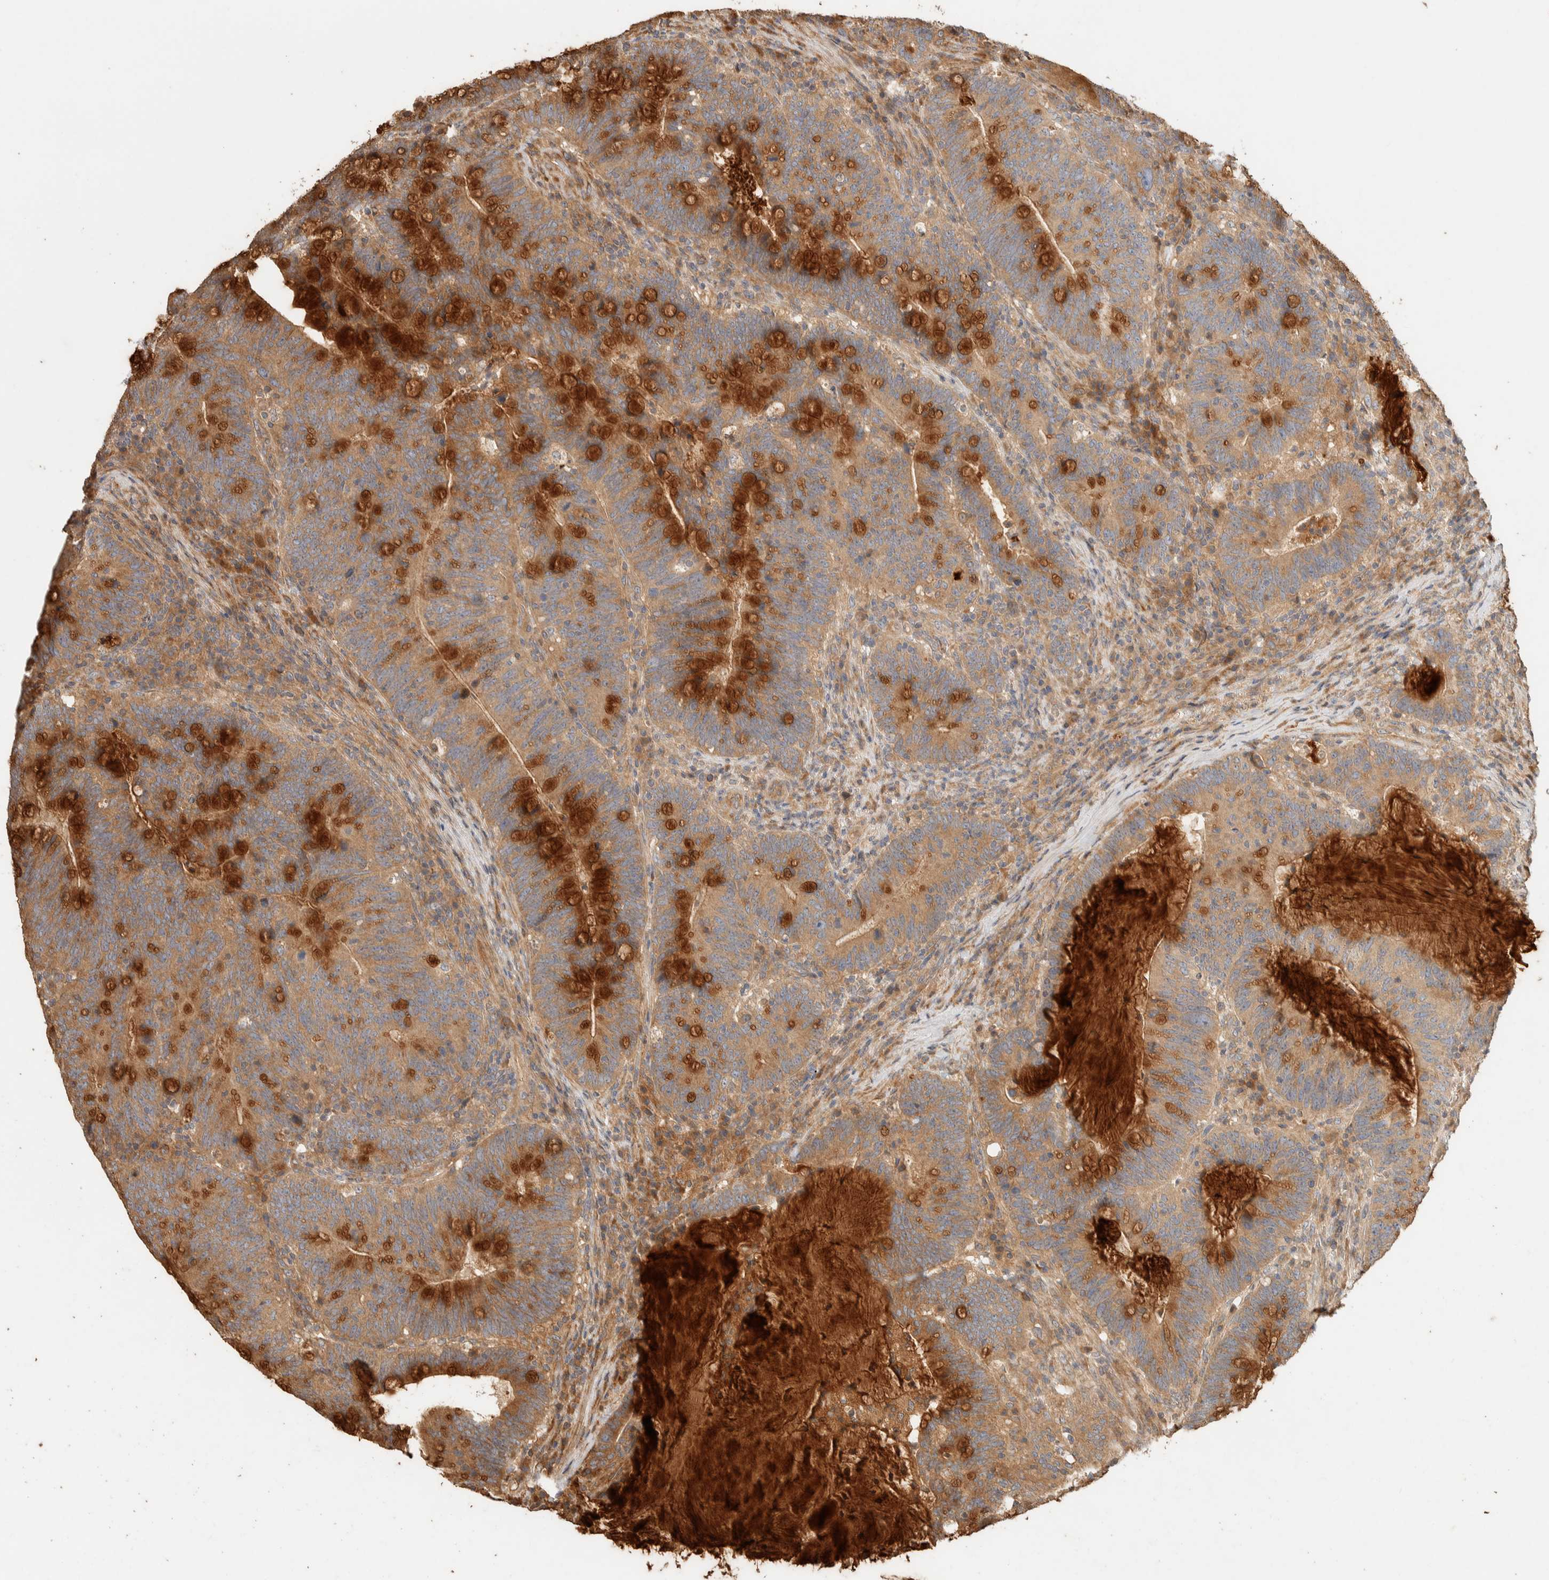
{"staining": {"intensity": "moderate", "quantity": ">75%", "location": "cytoplasmic/membranous"}, "tissue": "colorectal cancer", "cell_type": "Tumor cells", "image_type": "cancer", "snomed": [{"axis": "morphology", "description": "Adenocarcinoma, NOS"}, {"axis": "topography", "description": "Colon"}], "caption": "Immunohistochemical staining of colorectal cancer exhibits medium levels of moderate cytoplasmic/membranous expression in about >75% of tumor cells.", "gene": "EXOC7", "patient": {"sex": "female", "age": 66}}